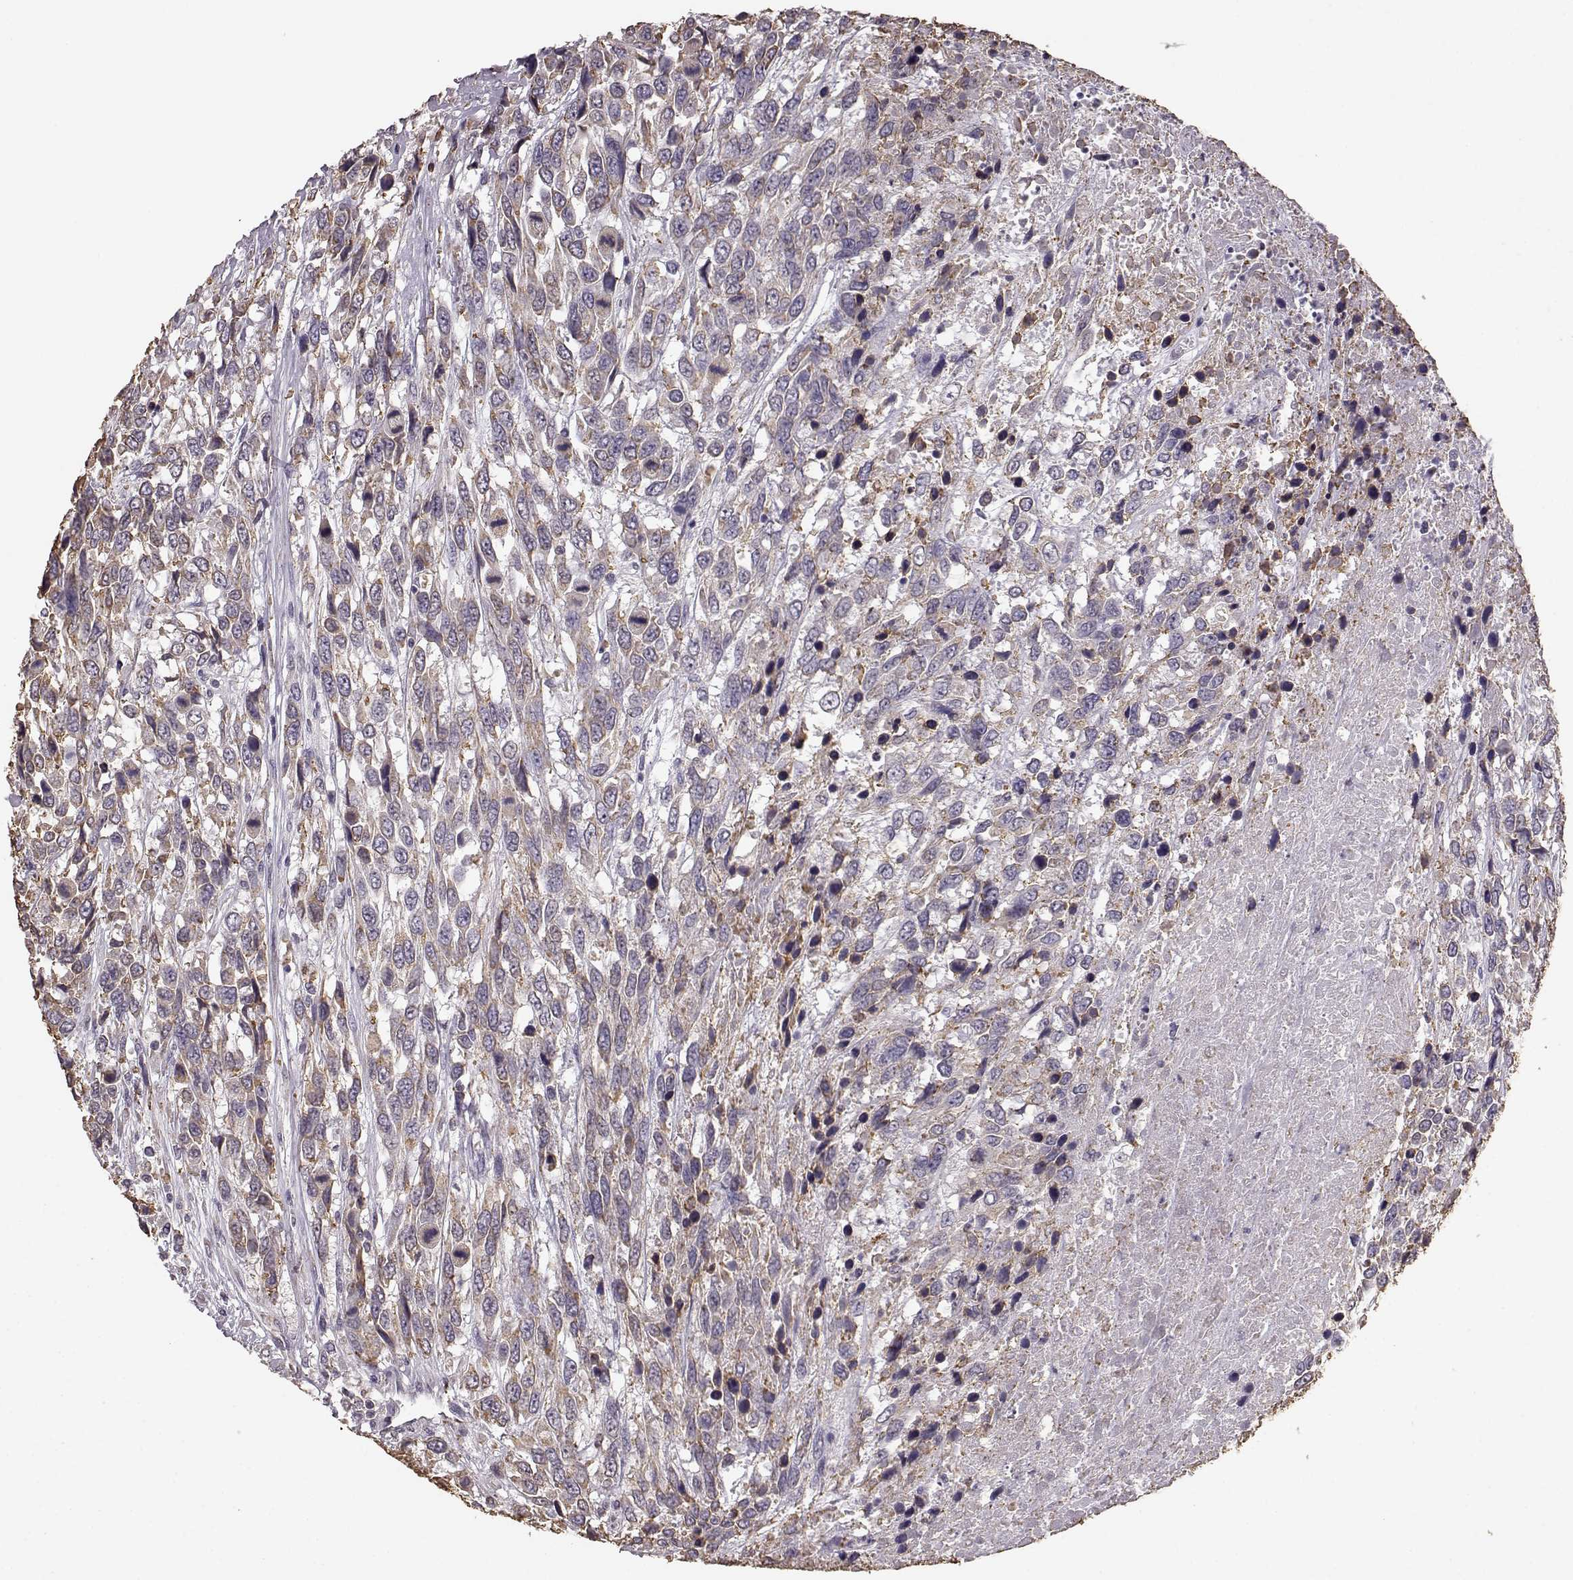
{"staining": {"intensity": "weak", "quantity": "25%-75%", "location": "cytoplasmic/membranous"}, "tissue": "urothelial cancer", "cell_type": "Tumor cells", "image_type": "cancer", "snomed": [{"axis": "morphology", "description": "Urothelial carcinoma, High grade"}, {"axis": "topography", "description": "Urinary bladder"}], "caption": "A brown stain highlights weak cytoplasmic/membranous expression of a protein in high-grade urothelial carcinoma tumor cells.", "gene": "GABRG3", "patient": {"sex": "female", "age": 70}}